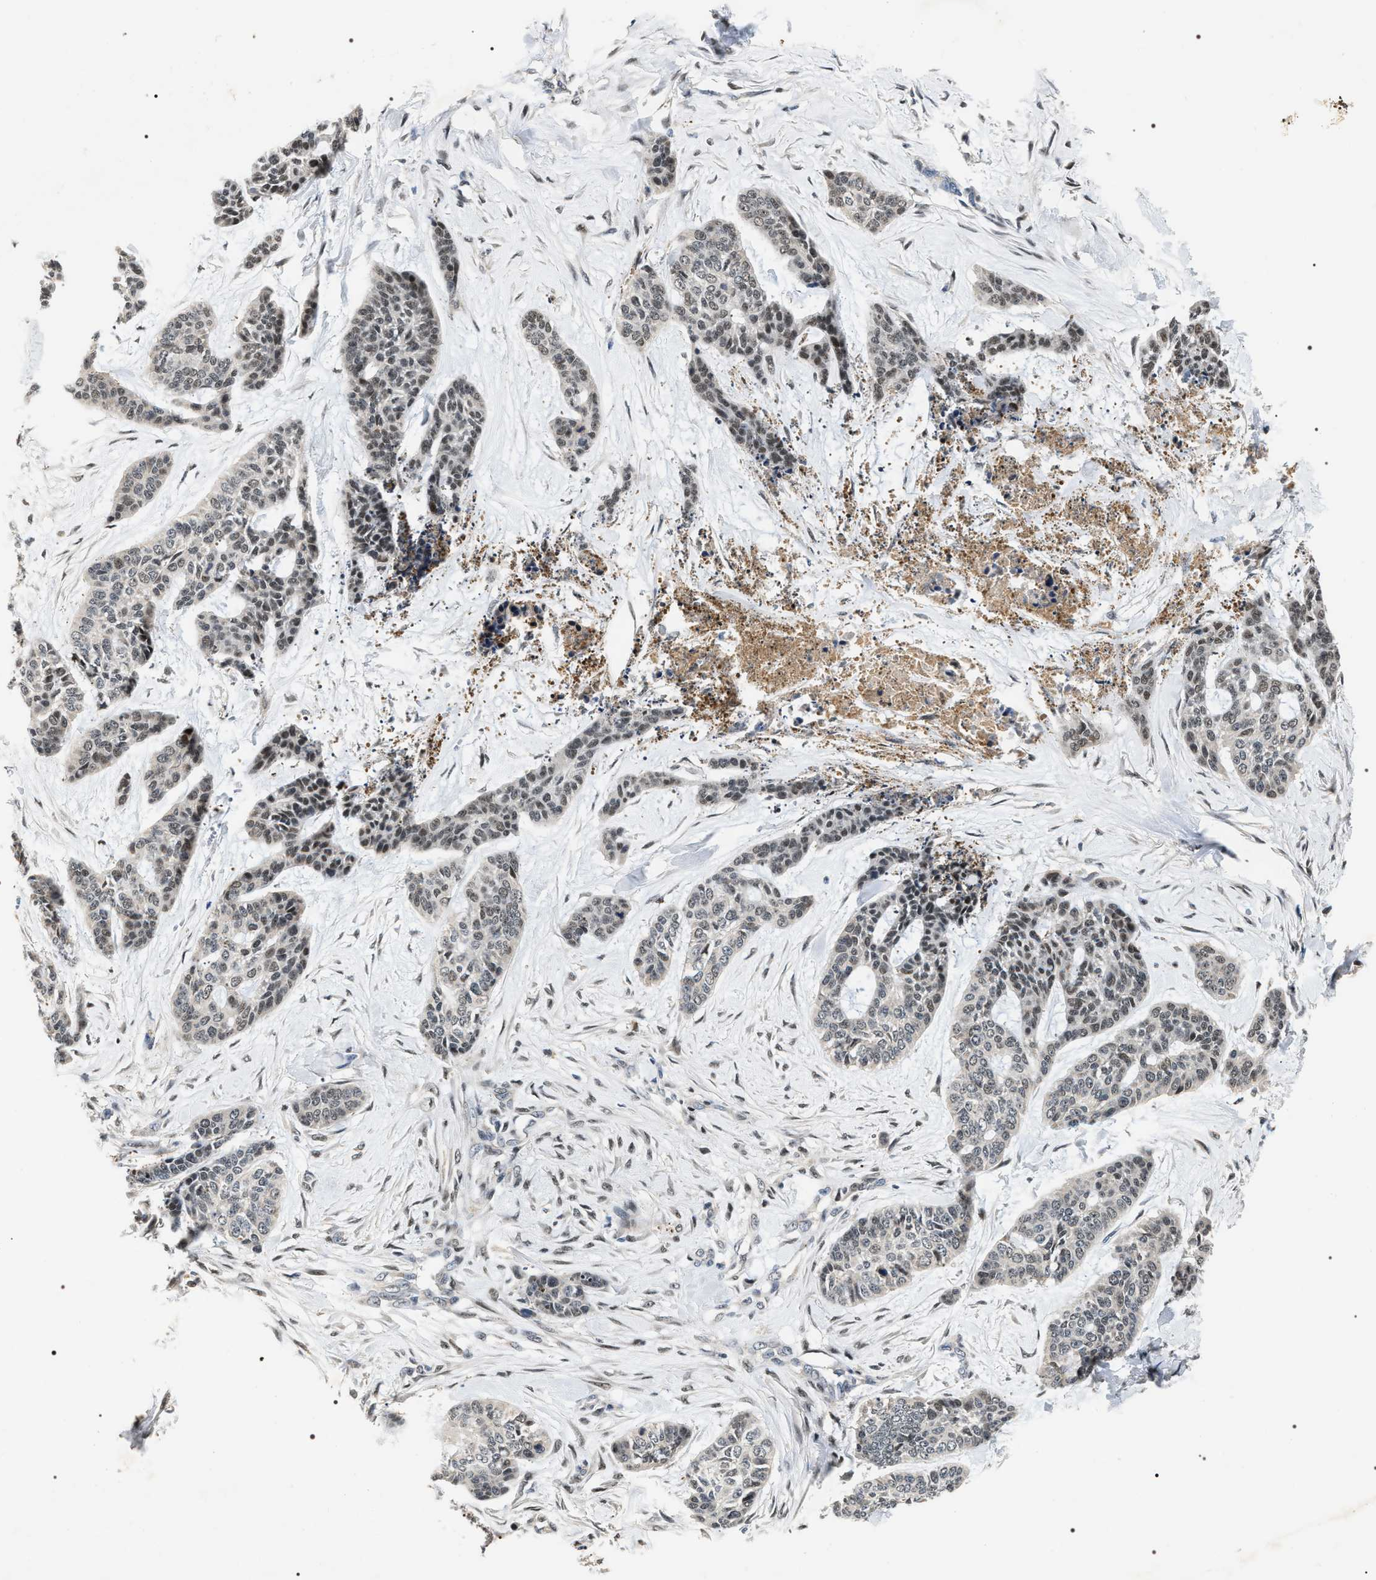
{"staining": {"intensity": "moderate", "quantity": "25%-75%", "location": "nuclear"}, "tissue": "skin cancer", "cell_type": "Tumor cells", "image_type": "cancer", "snomed": [{"axis": "morphology", "description": "Basal cell carcinoma"}, {"axis": "topography", "description": "Skin"}], "caption": "Protein expression analysis of human skin cancer (basal cell carcinoma) reveals moderate nuclear positivity in approximately 25%-75% of tumor cells.", "gene": "C7orf25", "patient": {"sex": "female", "age": 64}}